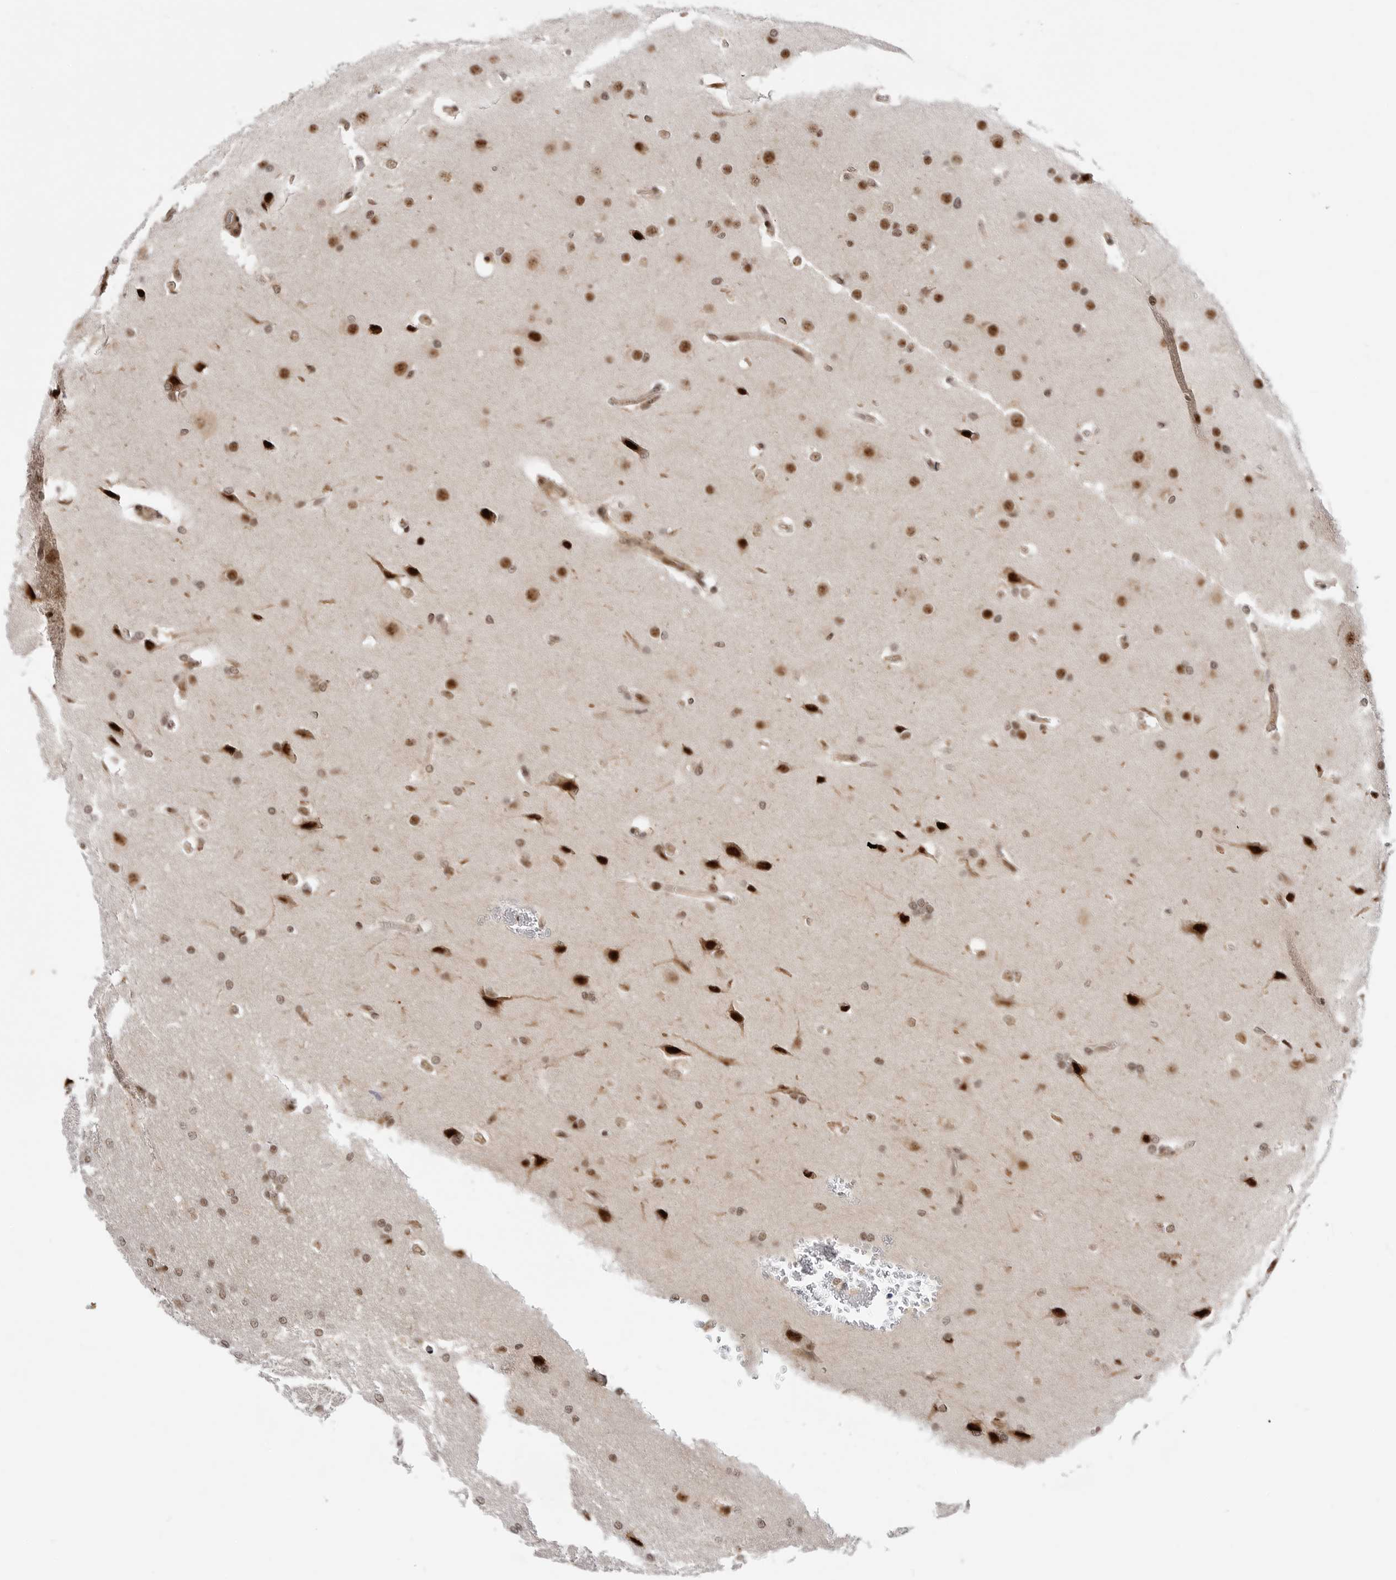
{"staining": {"intensity": "moderate", "quantity": ">75%", "location": "nuclear"}, "tissue": "glioma", "cell_type": "Tumor cells", "image_type": "cancer", "snomed": [{"axis": "morphology", "description": "Glioma, malignant, Low grade"}, {"axis": "topography", "description": "Brain"}], "caption": "Immunohistochemistry (IHC) of human glioma displays medium levels of moderate nuclear staining in approximately >75% of tumor cells.", "gene": "GPATCH2", "patient": {"sex": "female", "age": 37}}